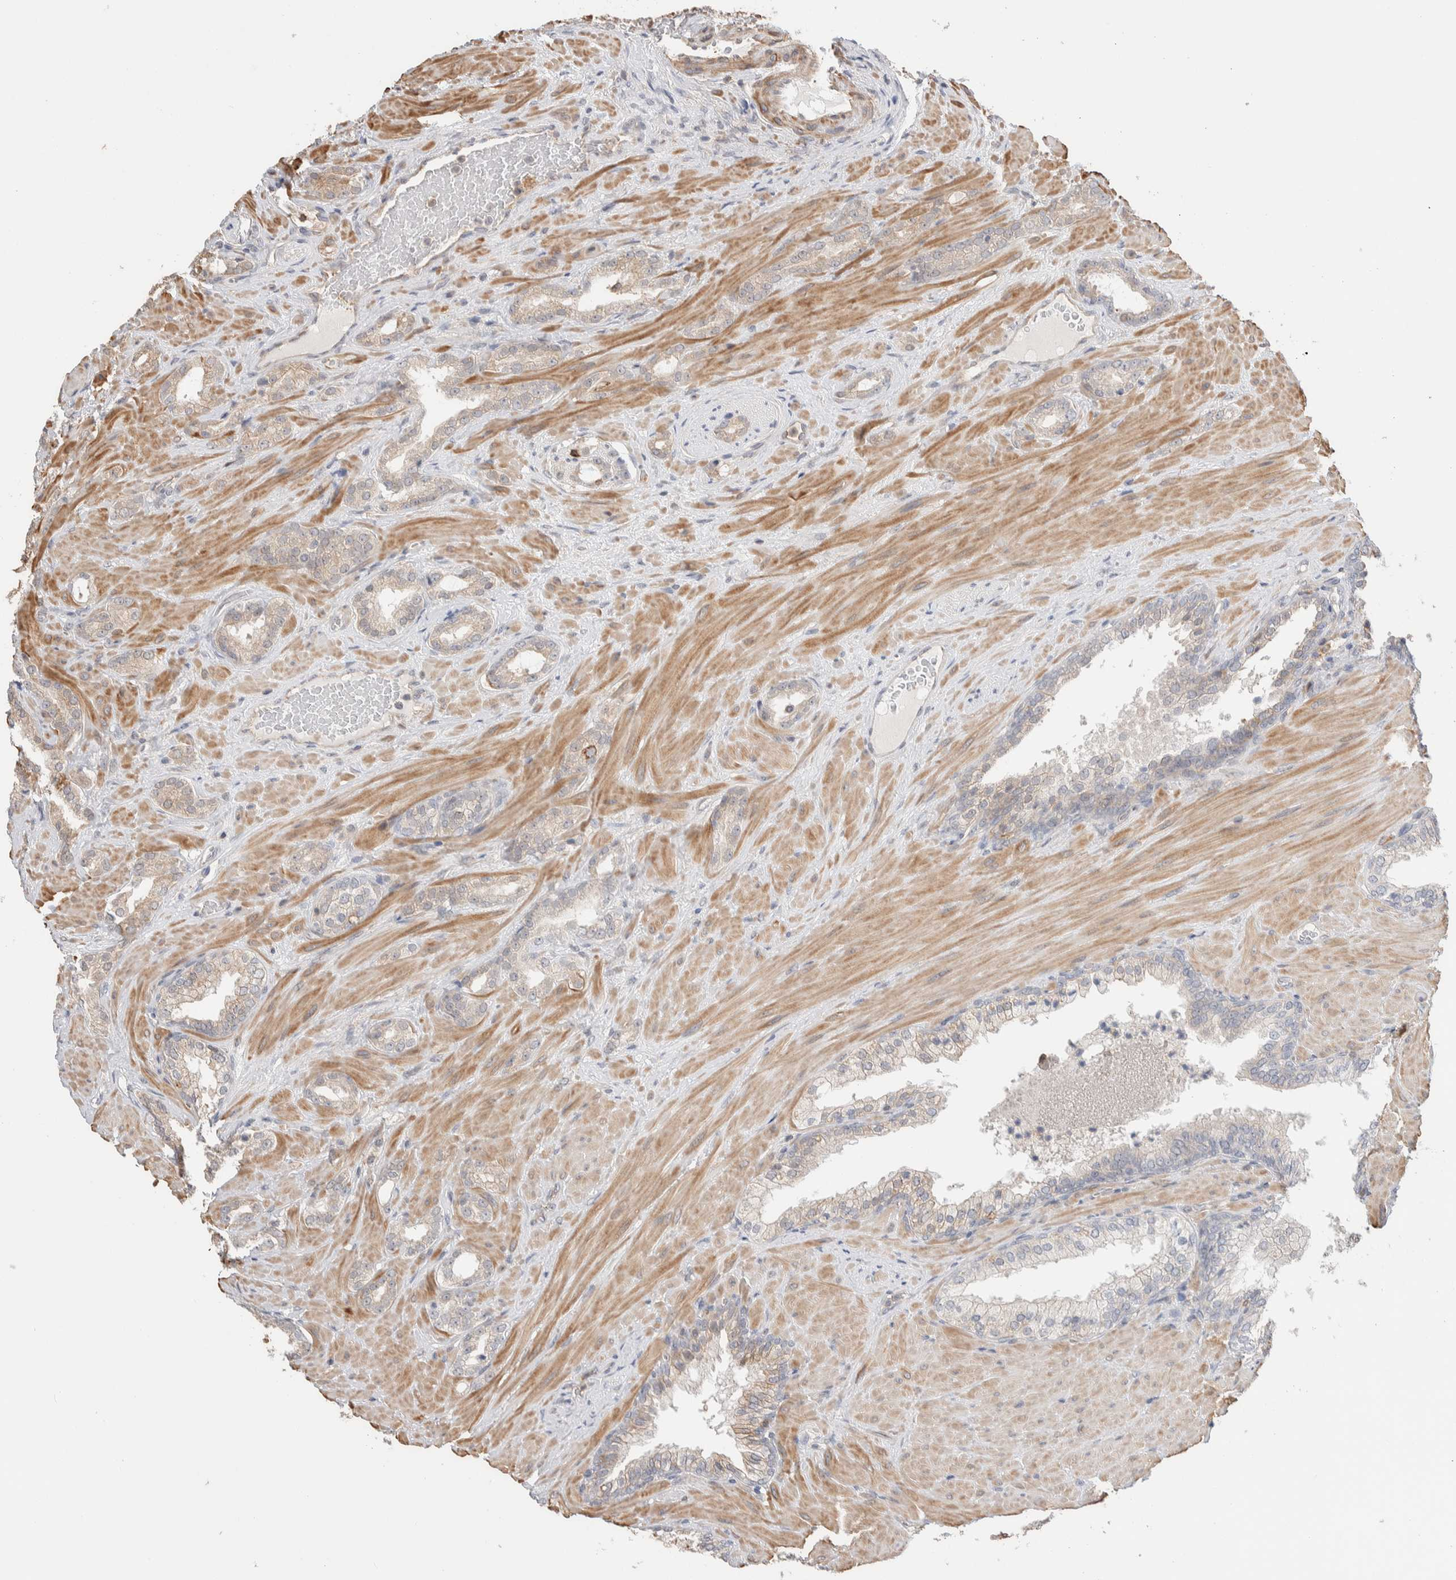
{"staining": {"intensity": "weak", "quantity": "<25%", "location": "cytoplasmic/membranous"}, "tissue": "prostate cancer", "cell_type": "Tumor cells", "image_type": "cancer", "snomed": [{"axis": "morphology", "description": "Adenocarcinoma, High grade"}, {"axis": "topography", "description": "Prostate"}], "caption": "This is an immunohistochemistry (IHC) image of human prostate cancer (high-grade adenocarcinoma). There is no staining in tumor cells.", "gene": "ZNF704", "patient": {"sex": "male", "age": 64}}